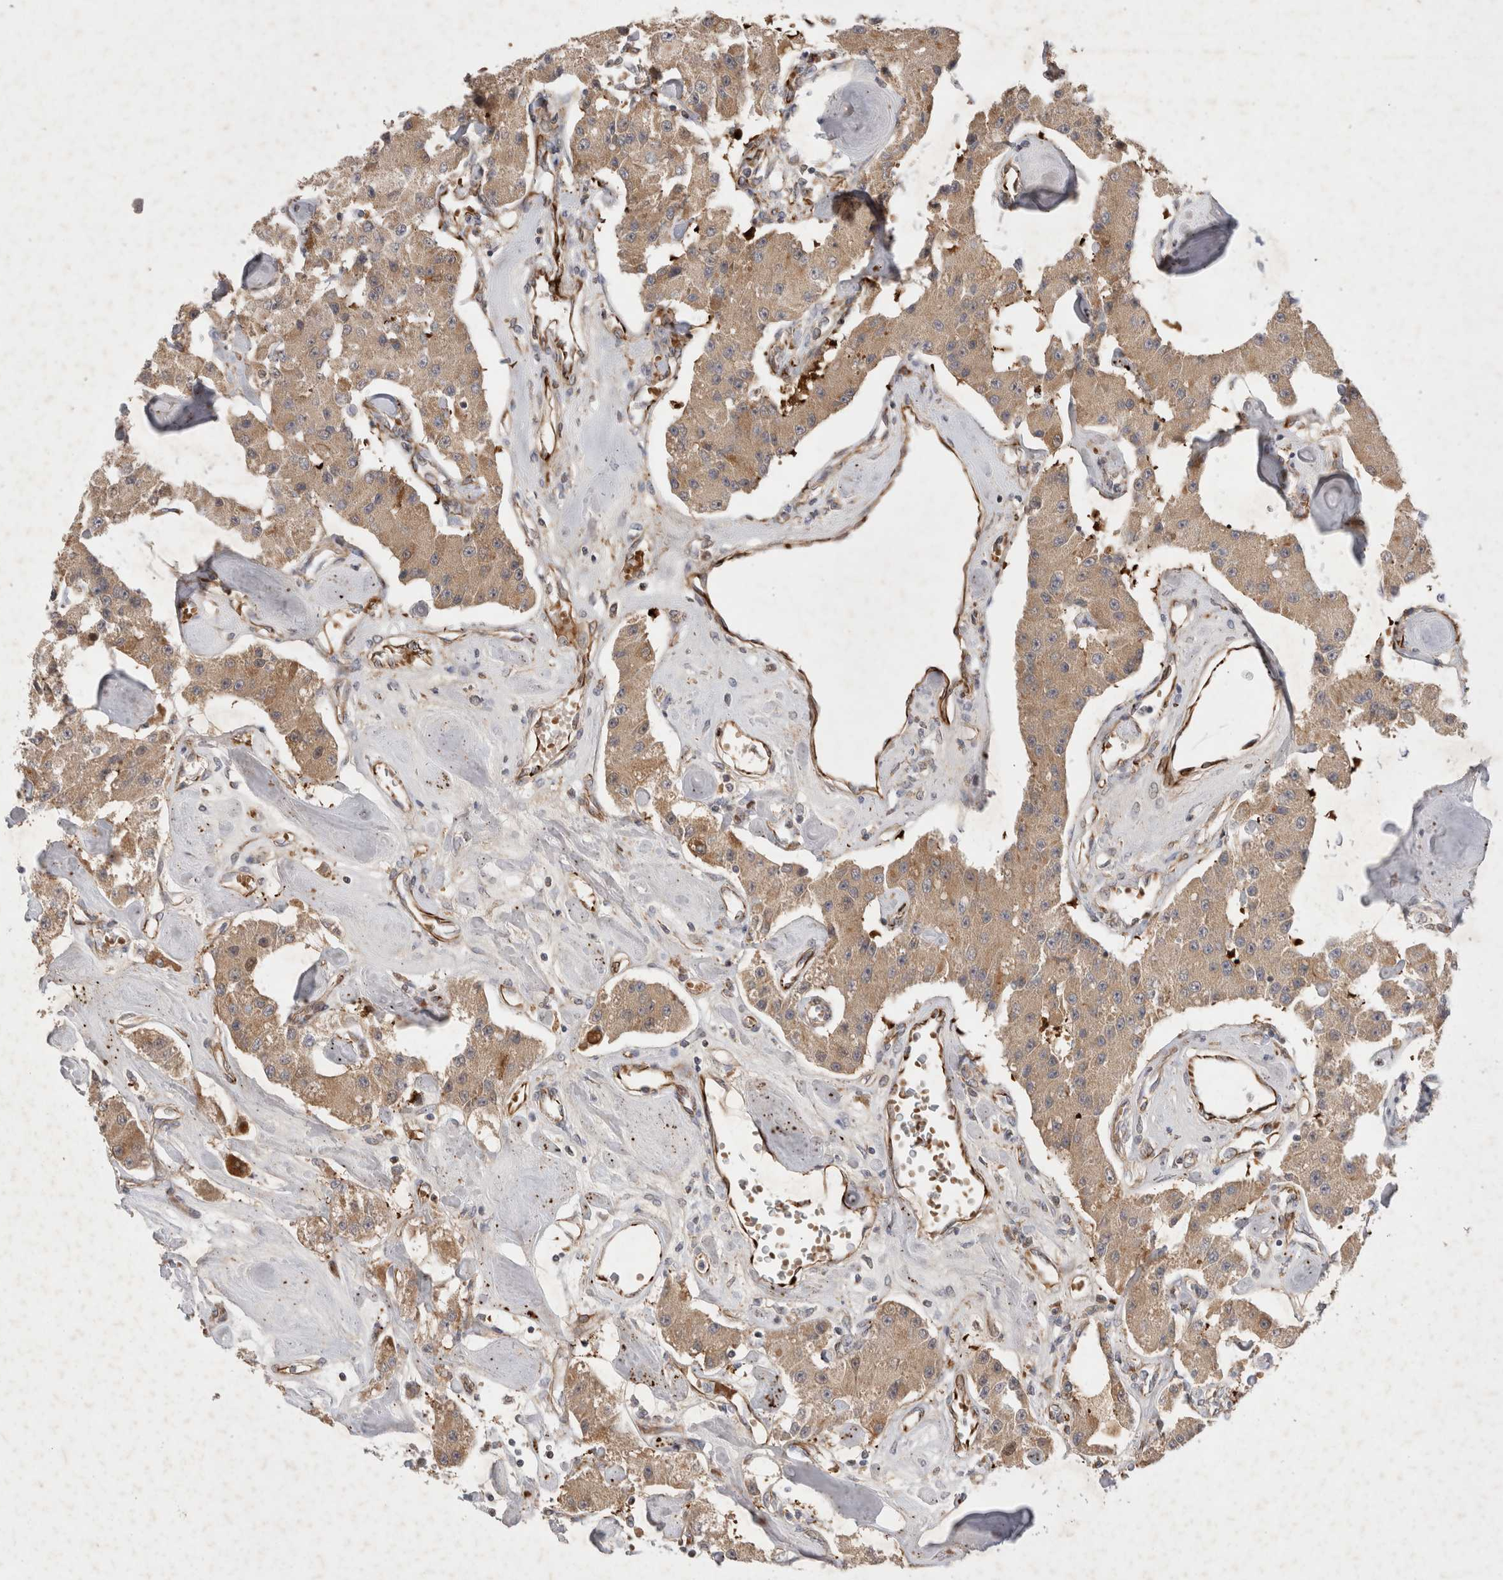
{"staining": {"intensity": "moderate", "quantity": ">75%", "location": "cytoplasmic/membranous"}, "tissue": "carcinoid", "cell_type": "Tumor cells", "image_type": "cancer", "snomed": [{"axis": "morphology", "description": "Carcinoid, malignant, NOS"}, {"axis": "topography", "description": "Pancreas"}], "caption": "Carcinoid (malignant) stained for a protein (brown) shows moderate cytoplasmic/membranous positive positivity in approximately >75% of tumor cells.", "gene": "NMU", "patient": {"sex": "male", "age": 41}}